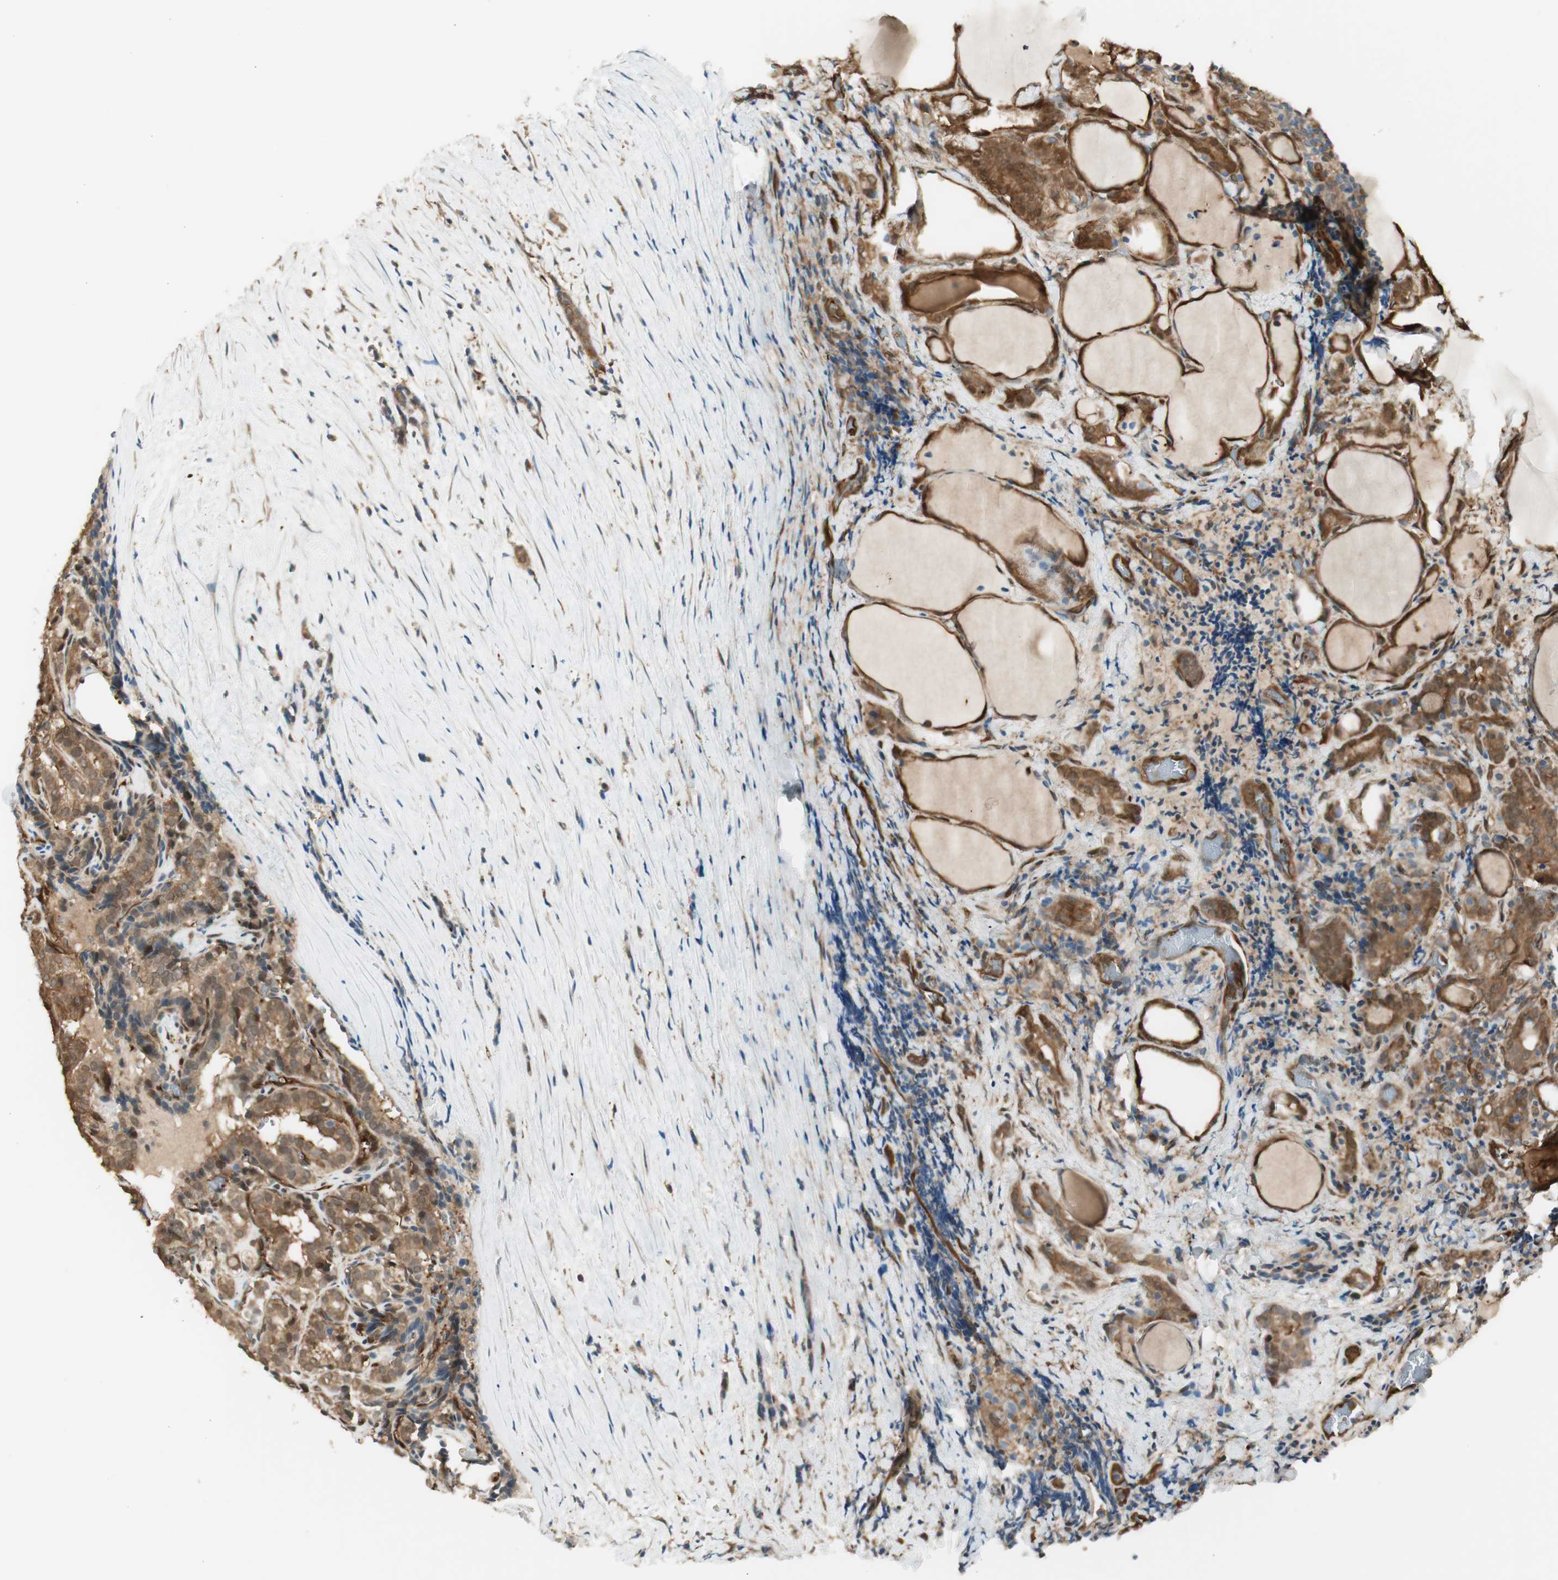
{"staining": {"intensity": "moderate", "quantity": ">75%", "location": "cytoplasmic/membranous"}, "tissue": "thyroid cancer", "cell_type": "Tumor cells", "image_type": "cancer", "snomed": [{"axis": "morphology", "description": "Normal tissue, NOS"}, {"axis": "morphology", "description": "Papillary adenocarcinoma, NOS"}, {"axis": "topography", "description": "Thyroid gland"}], "caption": "Protein staining demonstrates moderate cytoplasmic/membranous staining in about >75% of tumor cells in thyroid papillary adenocarcinoma. (DAB (3,3'-diaminobenzidine) IHC with brightfield microscopy, high magnification).", "gene": "SERPINB6", "patient": {"sex": "female", "age": 30}}